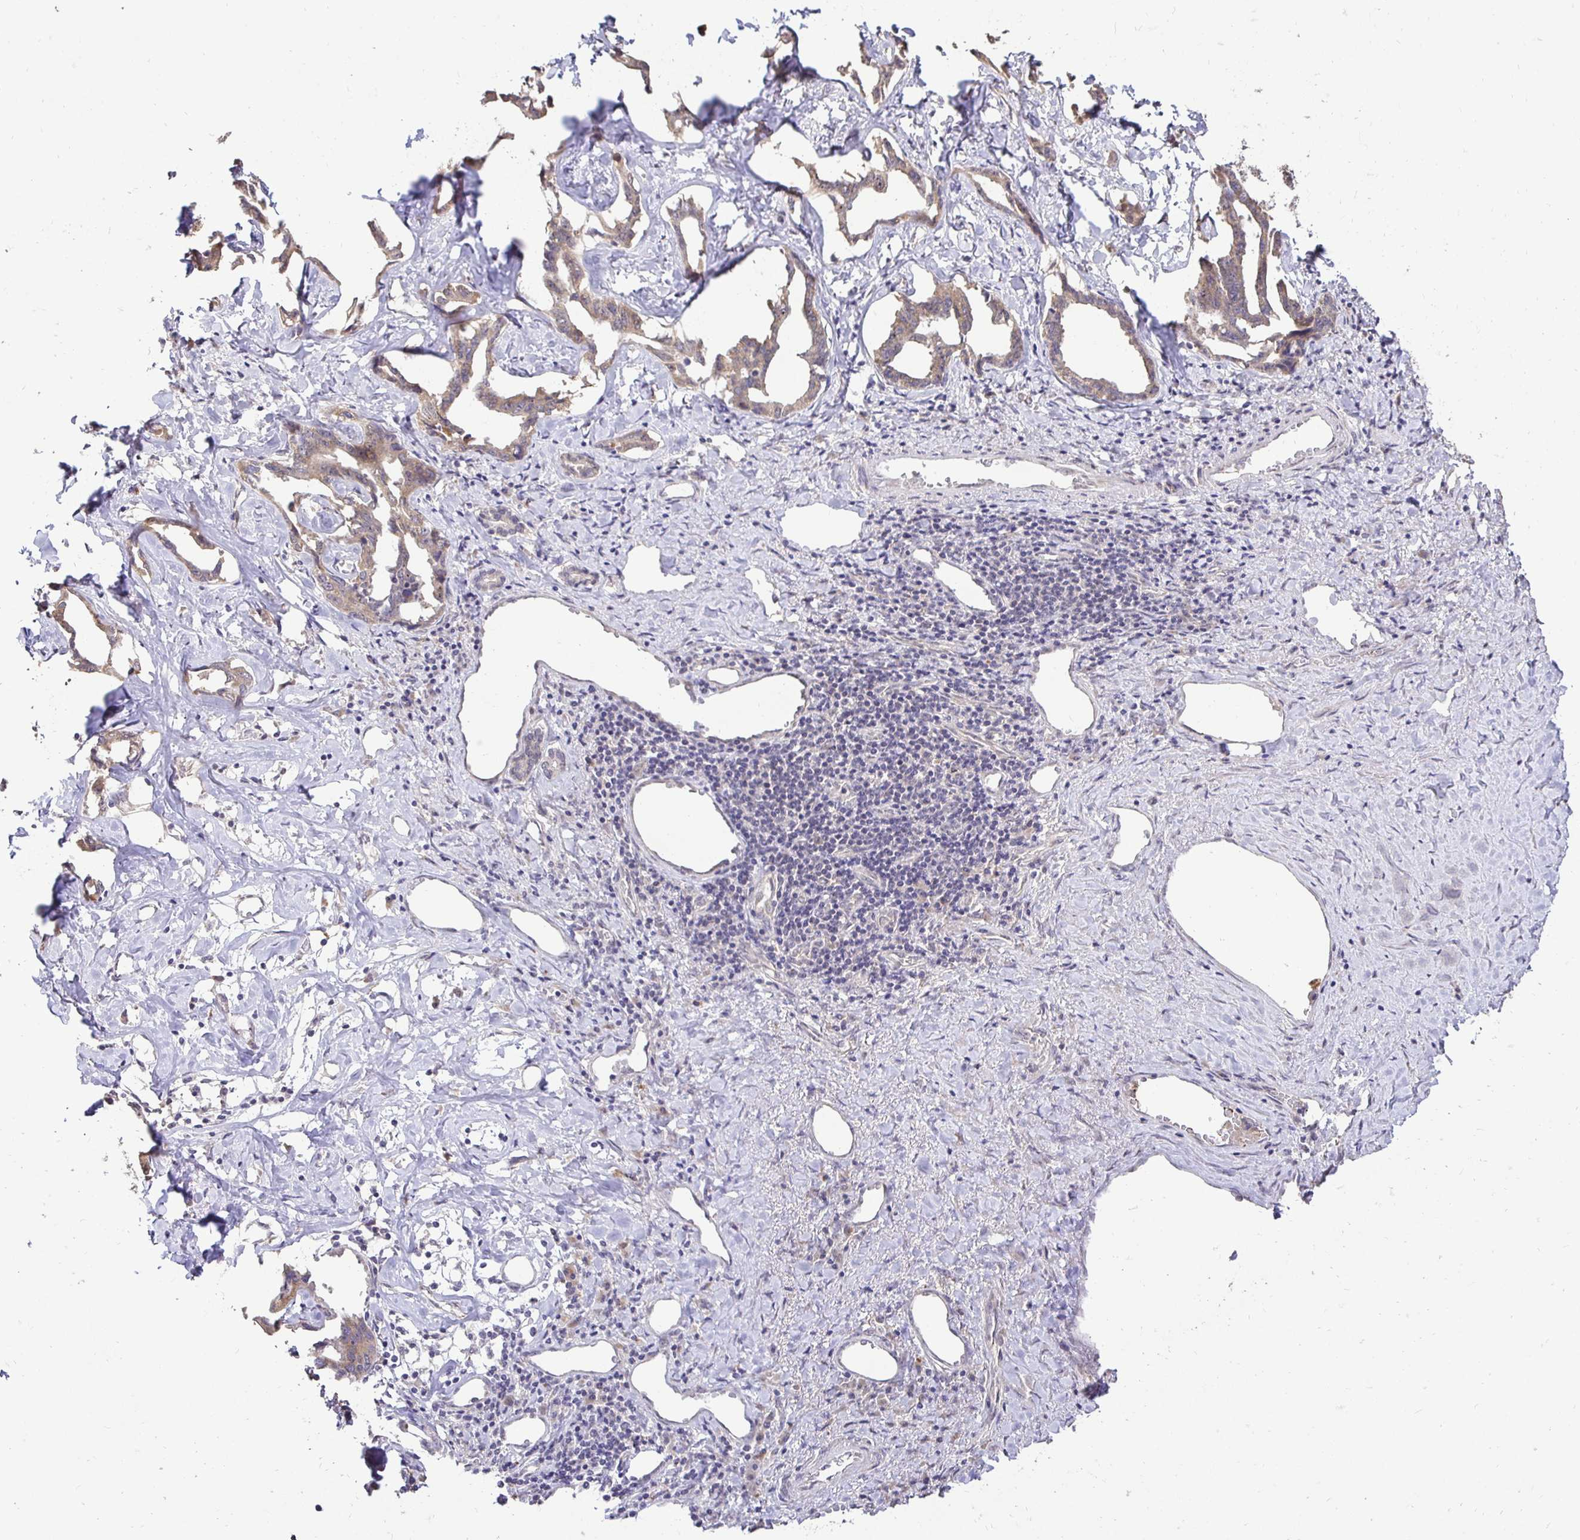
{"staining": {"intensity": "weak", "quantity": "25%-75%", "location": "cytoplasmic/membranous"}, "tissue": "liver cancer", "cell_type": "Tumor cells", "image_type": "cancer", "snomed": [{"axis": "morphology", "description": "Cholangiocarcinoma"}, {"axis": "topography", "description": "Liver"}], "caption": "Liver cholangiocarcinoma was stained to show a protein in brown. There is low levels of weak cytoplasmic/membranous staining in about 25%-75% of tumor cells.", "gene": "RHEBL1", "patient": {"sex": "male", "age": 59}}